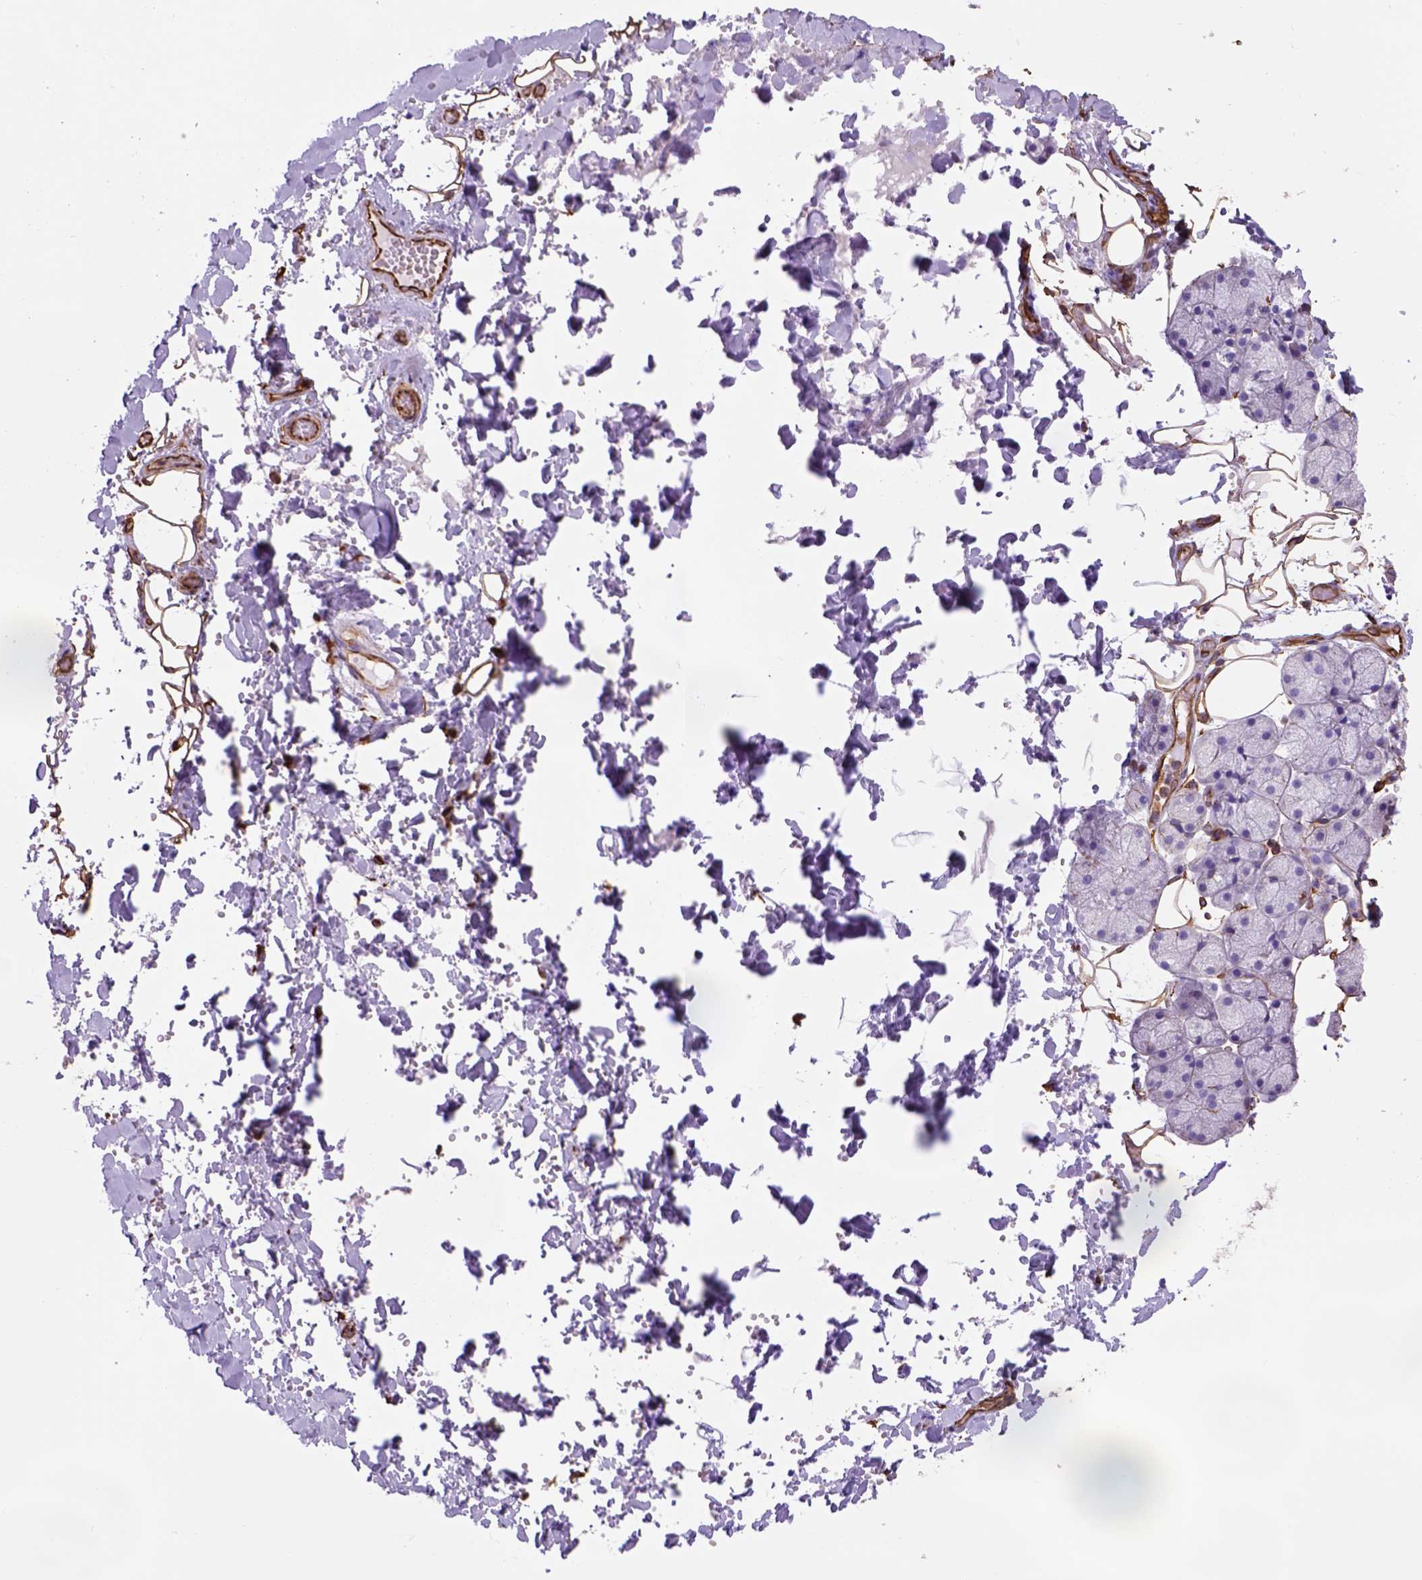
{"staining": {"intensity": "negative", "quantity": "none", "location": "none"}, "tissue": "salivary gland", "cell_type": "Glandular cells", "image_type": "normal", "snomed": [{"axis": "morphology", "description": "Normal tissue, NOS"}, {"axis": "topography", "description": "Salivary gland"}], "caption": "DAB immunohistochemical staining of unremarkable human salivary gland reveals no significant staining in glandular cells.", "gene": "ZZZ3", "patient": {"sex": "male", "age": 38}}